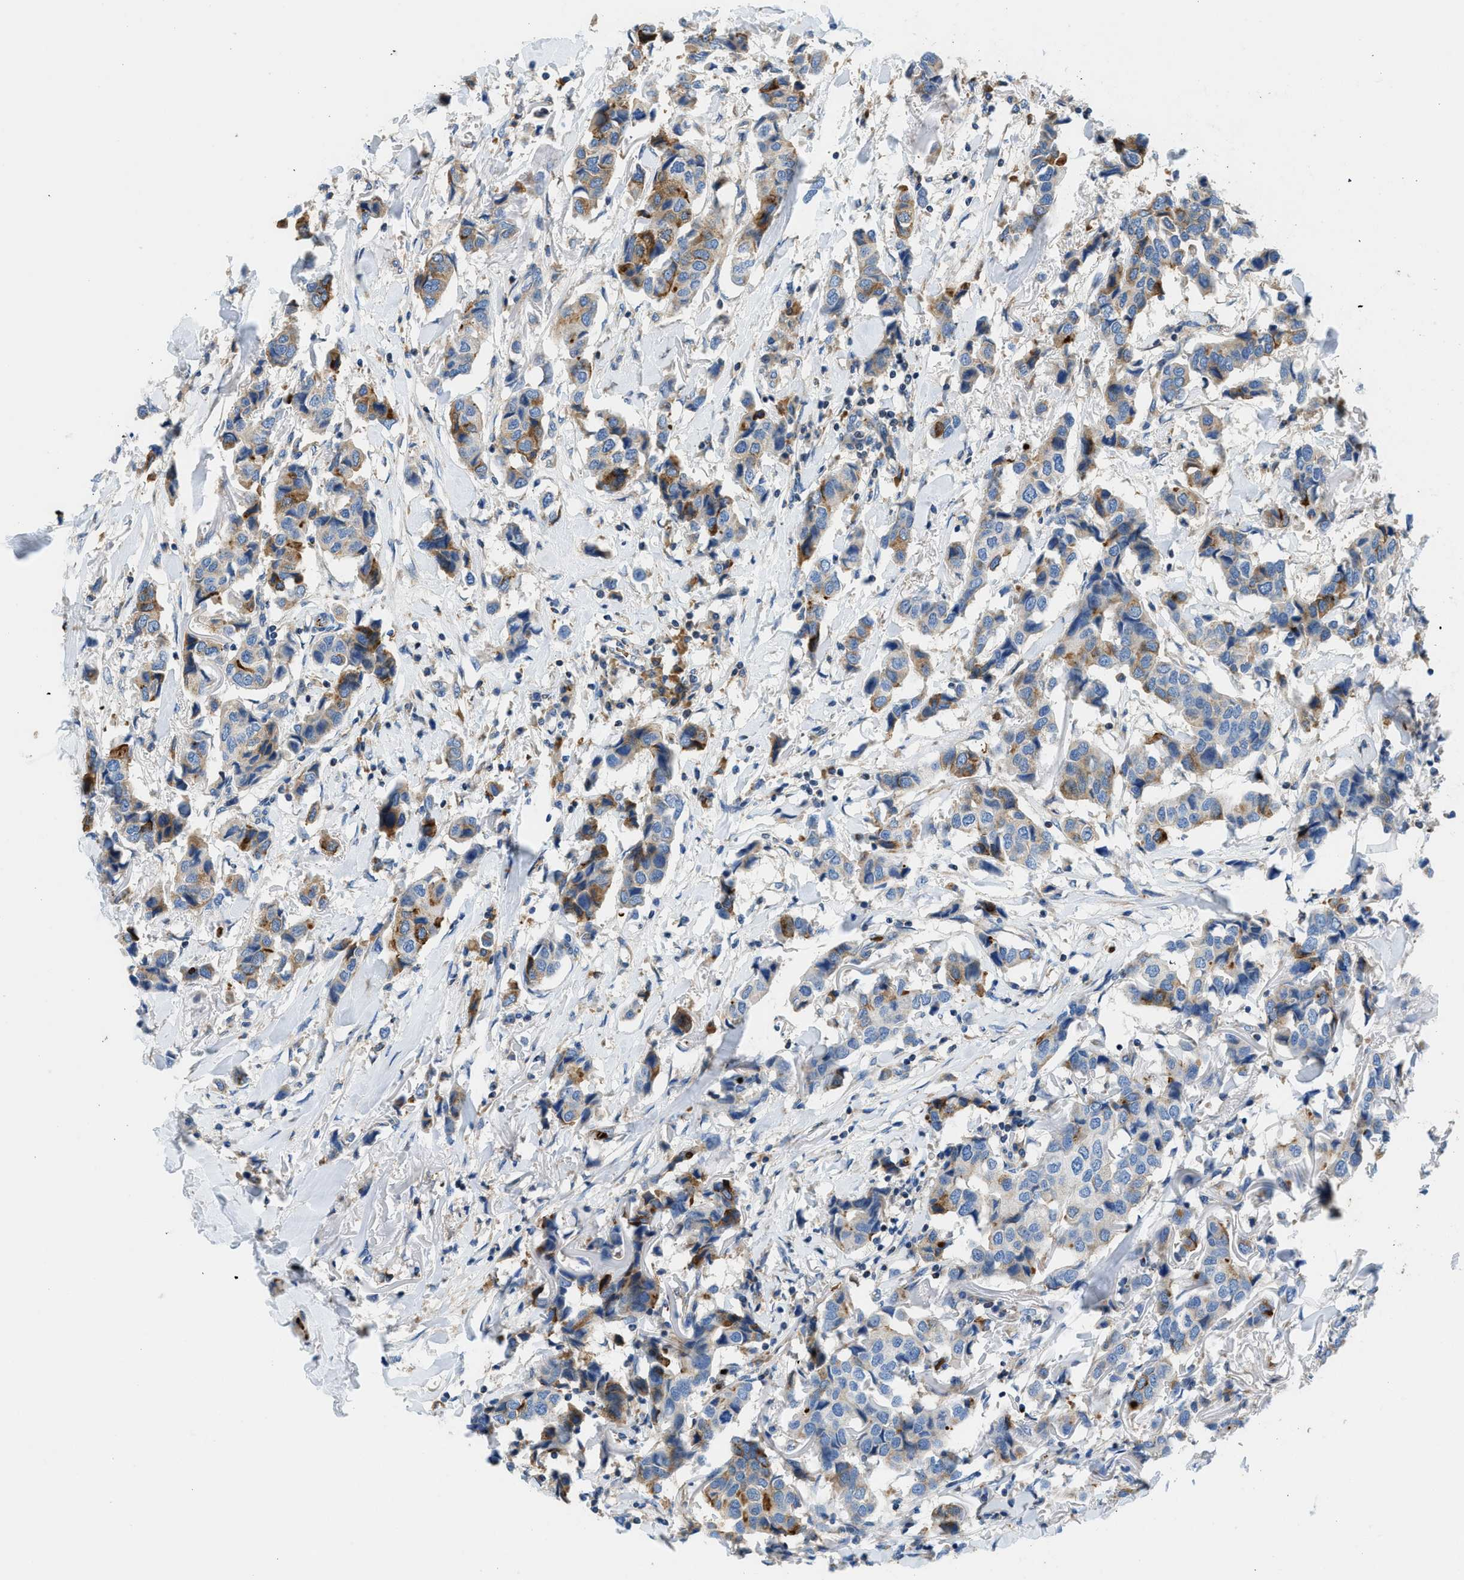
{"staining": {"intensity": "moderate", "quantity": "25%-75%", "location": "cytoplasmic/membranous"}, "tissue": "breast cancer", "cell_type": "Tumor cells", "image_type": "cancer", "snomed": [{"axis": "morphology", "description": "Duct carcinoma"}, {"axis": "topography", "description": "Breast"}], "caption": "Protein positivity by immunohistochemistry (IHC) displays moderate cytoplasmic/membranous expression in about 25%-75% of tumor cells in invasive ductal carcinoma (breast).", "gene": "ZNF831", "patient": {"sex": "female", "age": 80}}